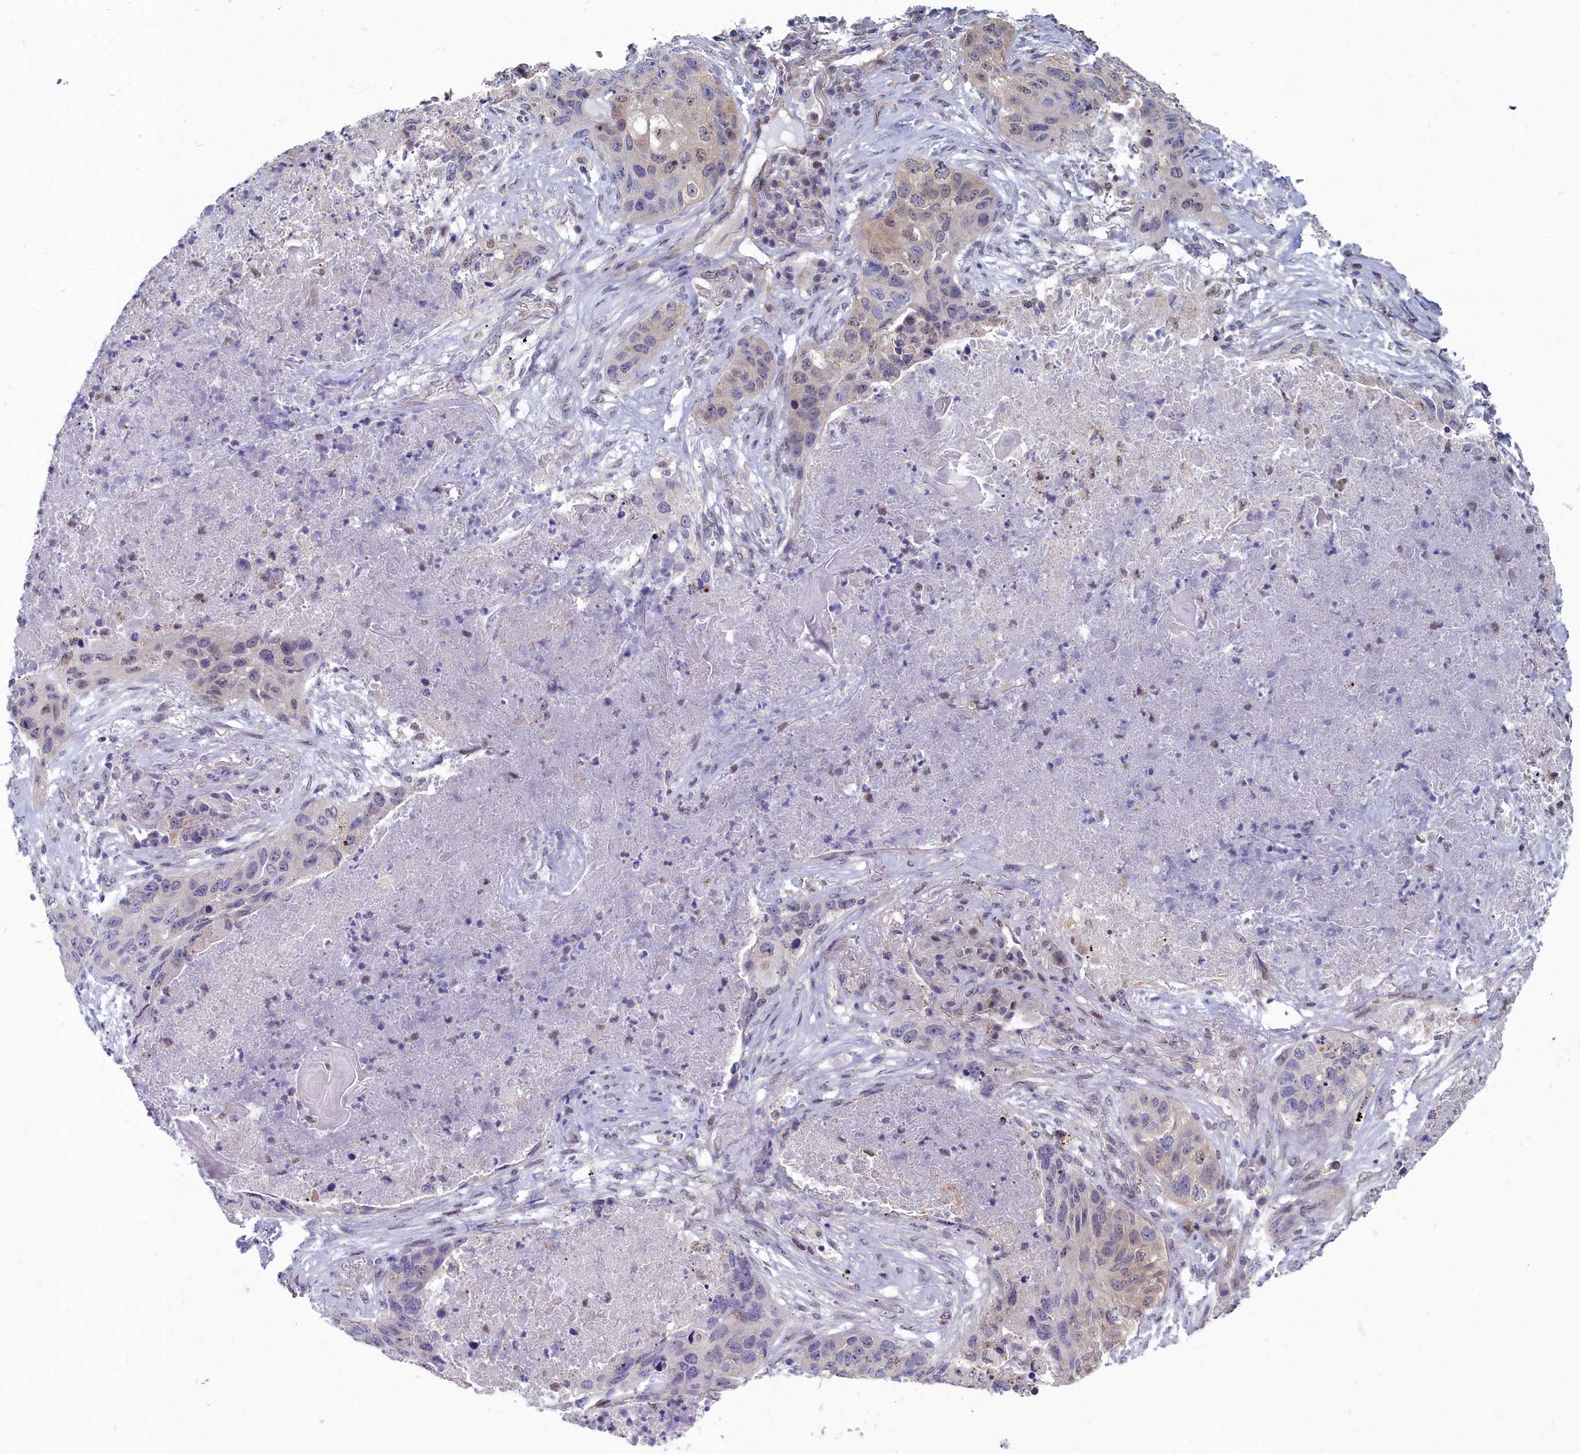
{"staining": {"intensity": "weak", "quantity": "<25%", "location": "cytoplasmic/membranous,nuclear"}, "tissue": "lung cancer", "cell_type": "Tumor cells", "image_type": "cancer", "snomed": [{"axis": "morphology", "description": "Squamous cell carcinoma, NOS"}, {"axis": "topography", "description": "Lung"}], "caption": "IHC of lung cancer (squamous cell carcinoma) shows no staining in tumor cells. (Stains: DAB (3,3'-diaminobenzidine) IHC with hematoxylin counter stain, Microscopy: brightfield microscopy at high magnification).", "gene": "RPS27A", "patient": {"sex": "female", "age": 63}}